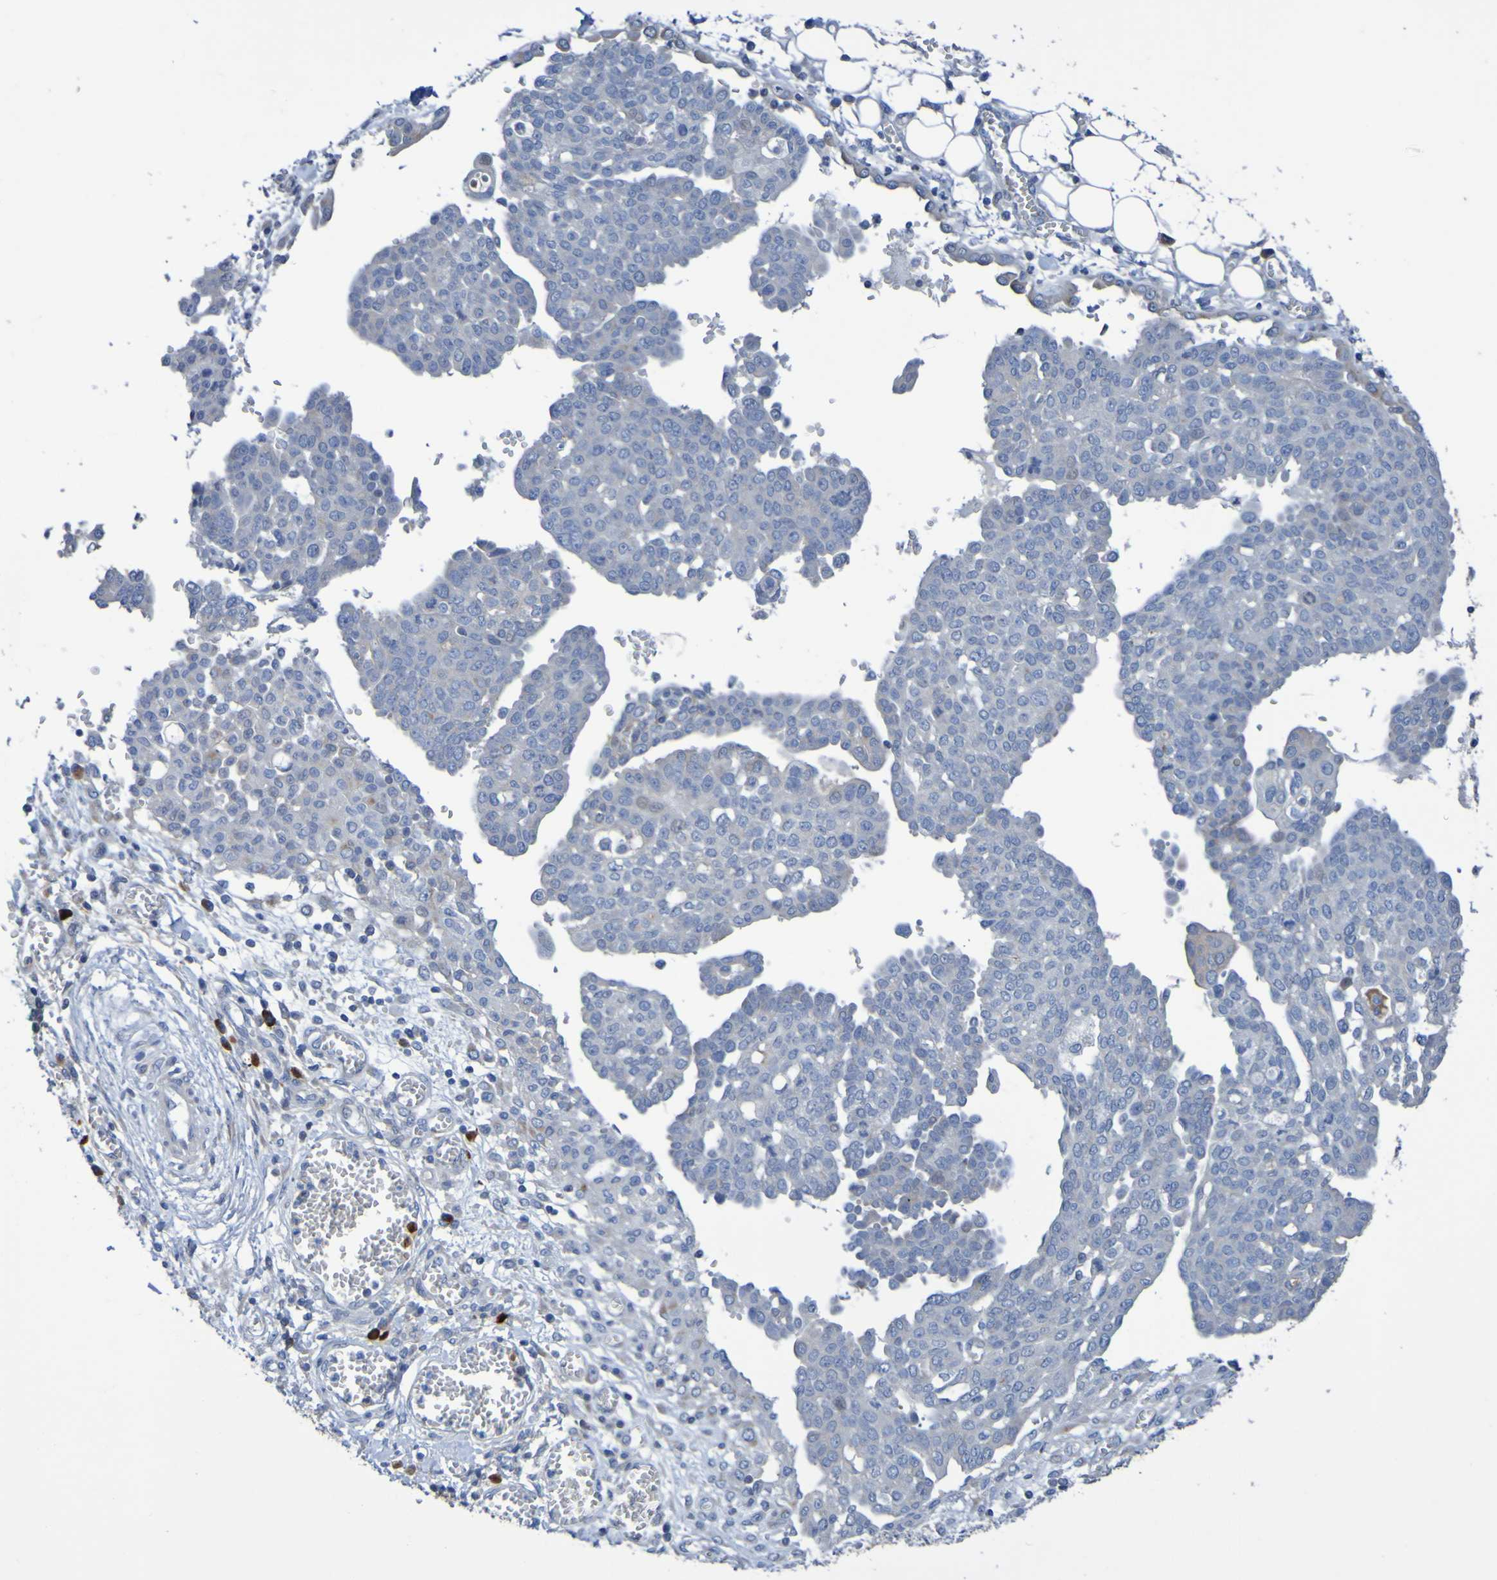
{"staining": {"intensity": "negative", "quantity": "none", "location": "none"}, "tissue": "ovarian cancer", "cell_type": "Tumor cells", "image_type": "cancer", "snomed": [{"axis": "morphology", "description": "Cystadenocarcinoma, serous, NOS"}, {"axis": "topography", "description": "Soft tissue"}, {"axis": "topography", "description": "Ovary"}], "caption": "High power microscopy histopathology image of an immunohistochemistry (IHC) micrograph of ovarian cancer (serous cystadenocarcinoma), revealing no significant positivity in tumor cells.", "gene": "C11orf24", "patient": {"sex": "female", "age": 57}}